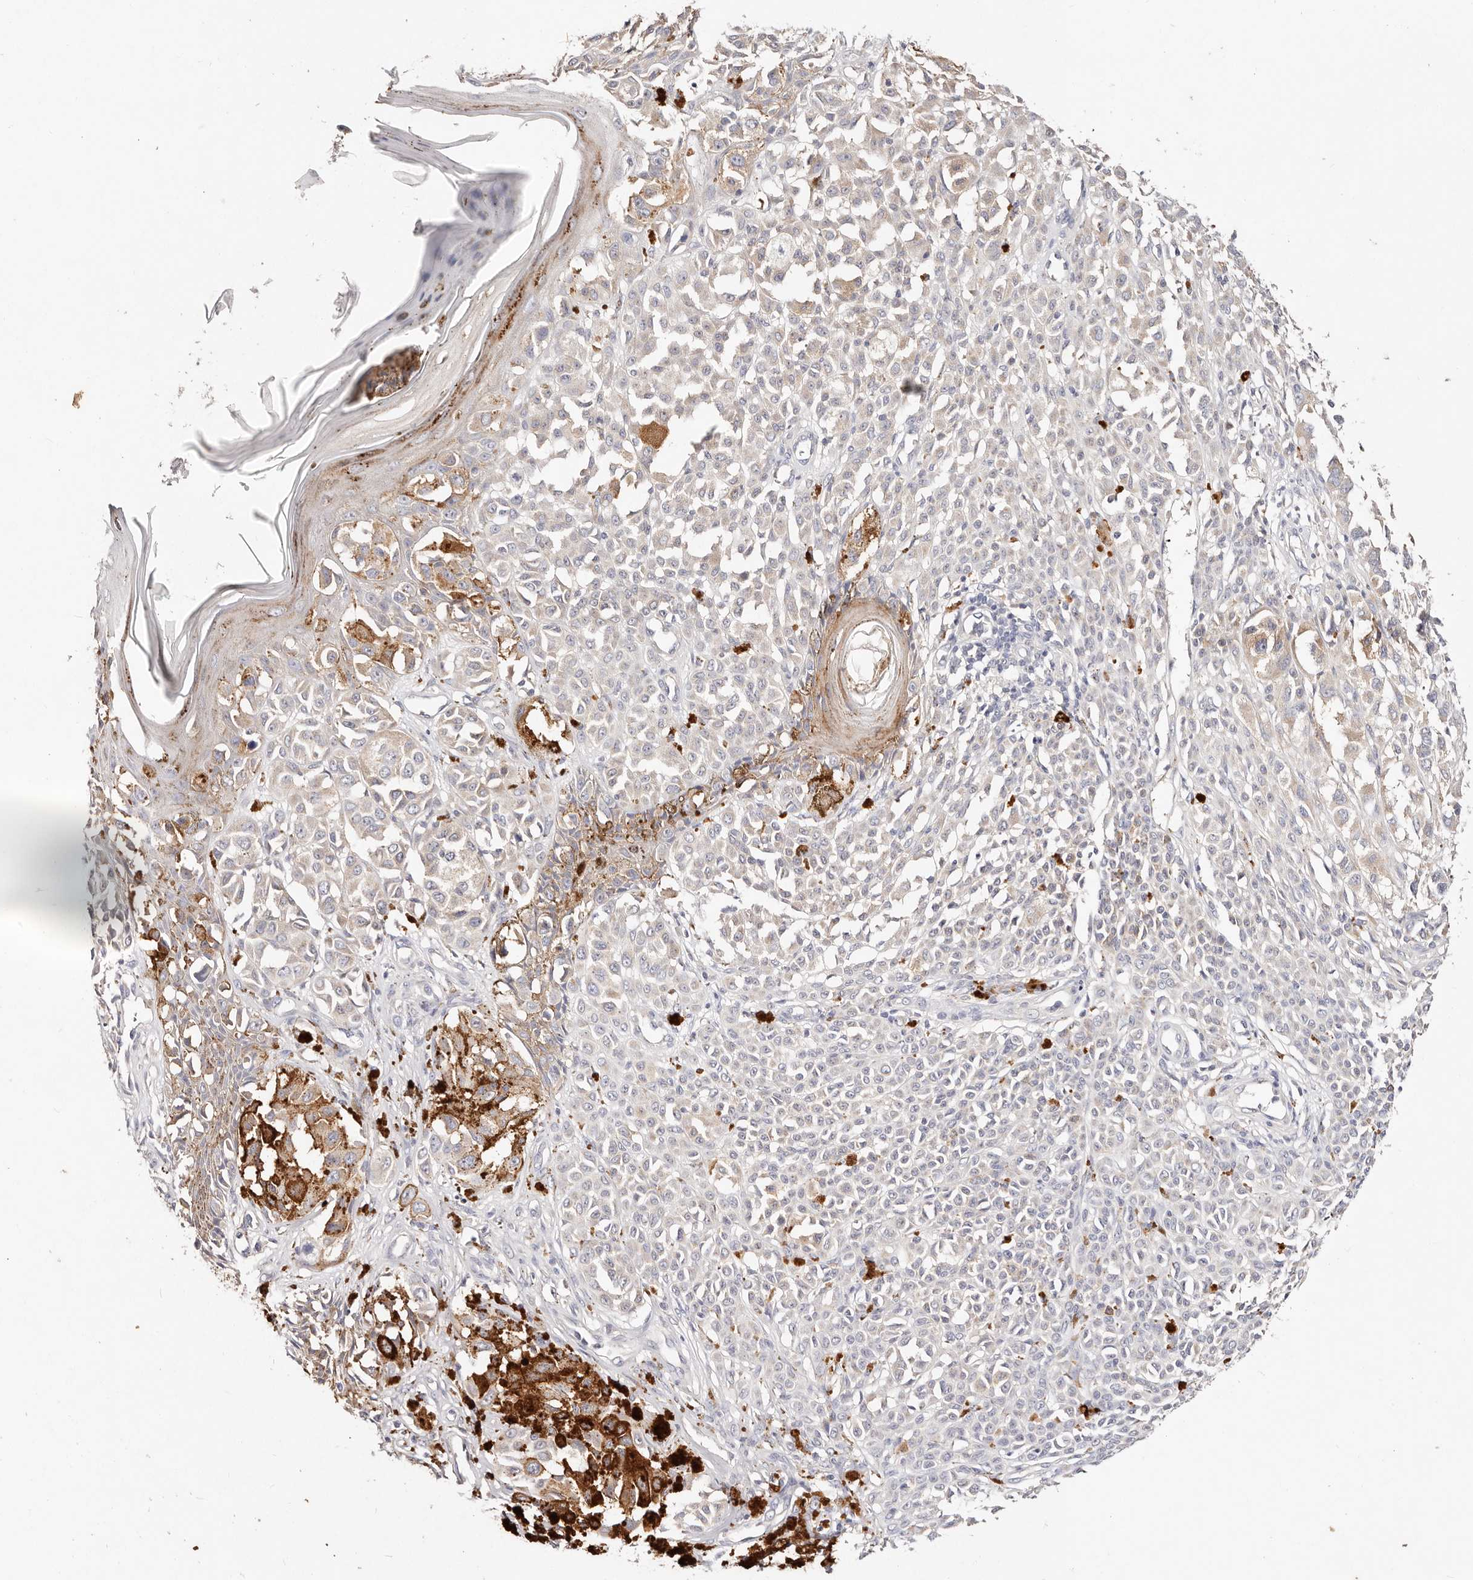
{"staining": {"intensity": "weak", "quantity": "<25%", "location": "cytoplasmic/membranous"}, "tissue": "melanoma", "cell_type": "Tumor cells", "image_type": "cancer", "snomed": [{"axis": "morphology", "description": "Malignant melanoma, NOS"}, {"axis": "topography", "description": "Skin of leg"}], "caption": "This is an IHC photomicrograph of human melanoma. There is no staining in tumor cells.", "gene": "VIPAS39", "patient": {"sex": "female", "age": 72}}